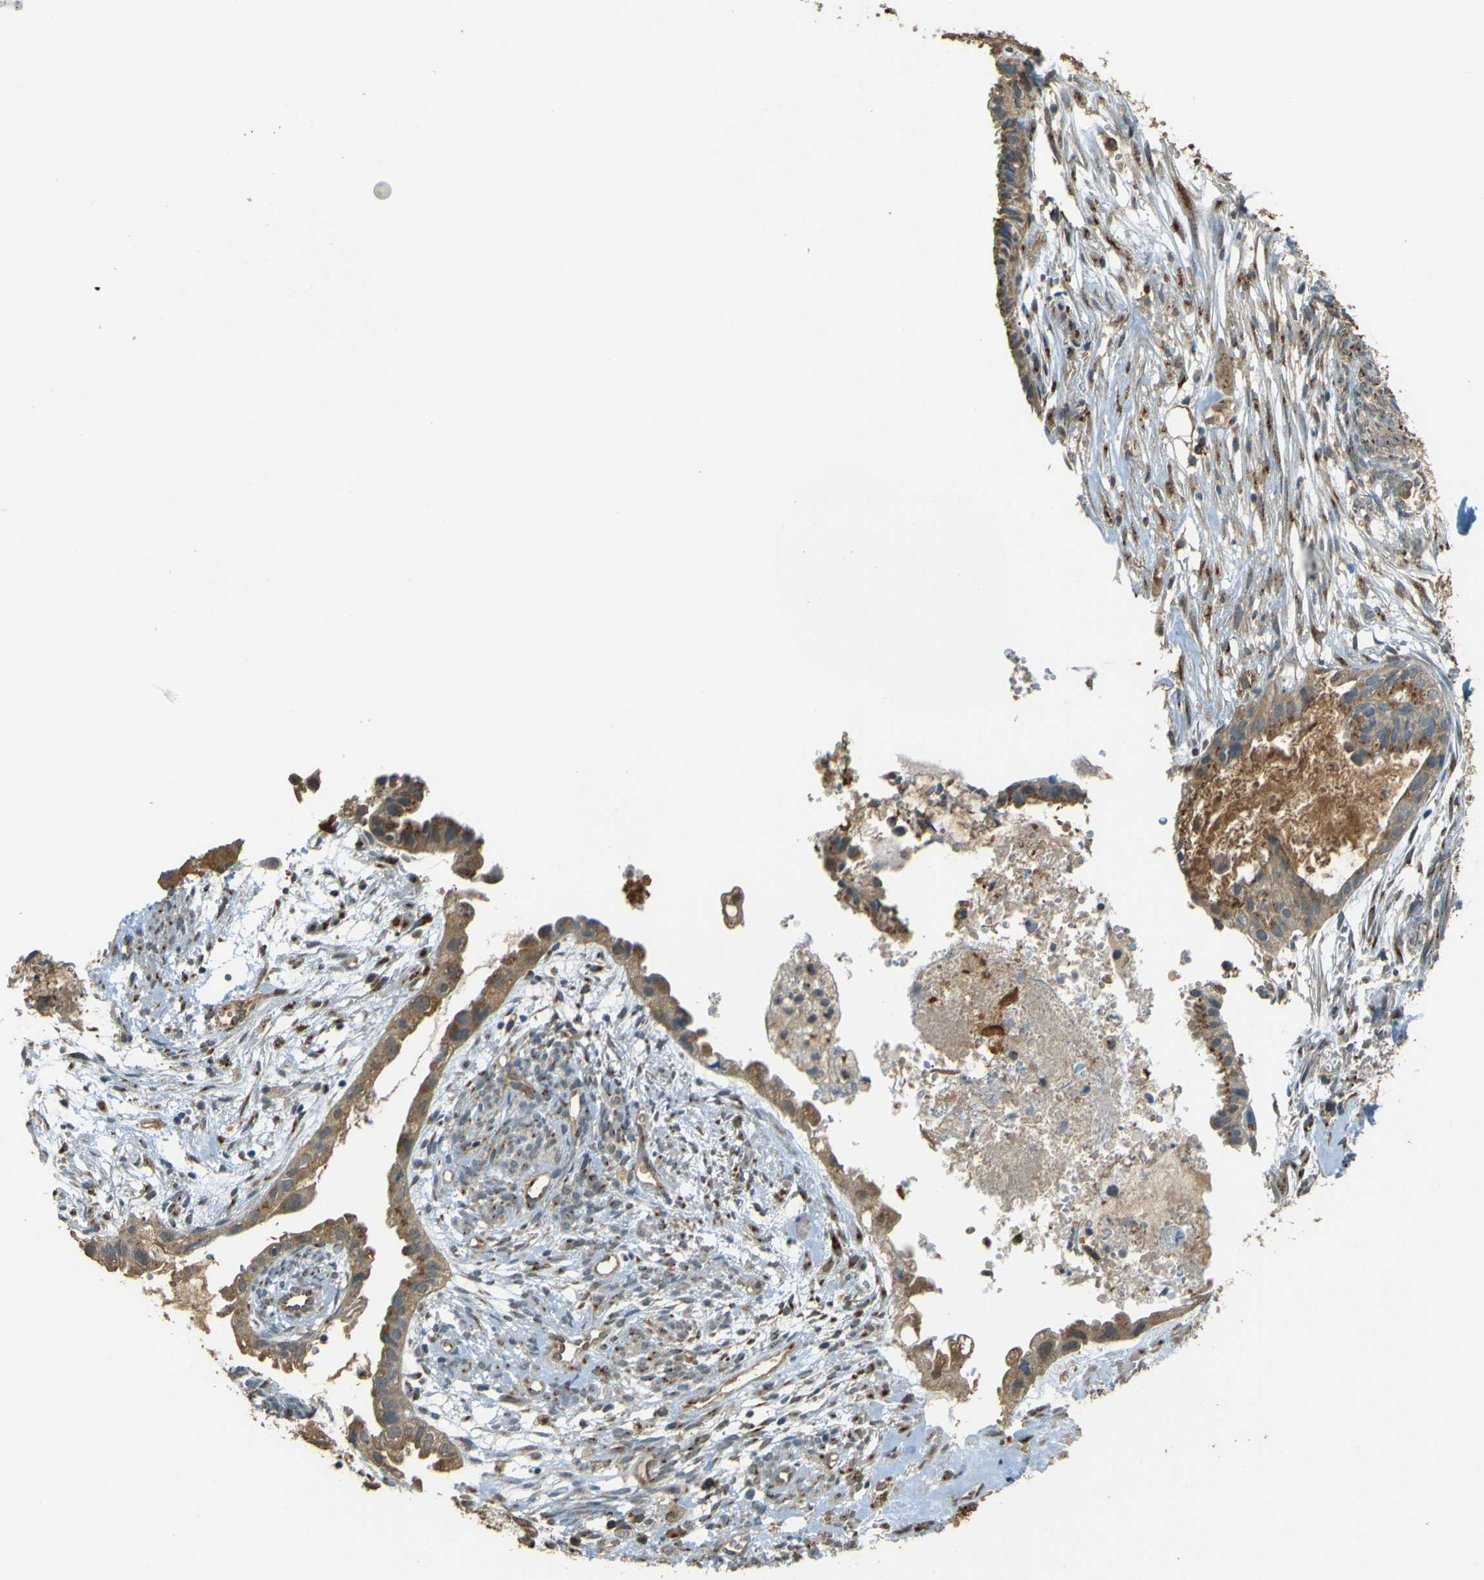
{"staining": {"intensity": "moderate", "quantity": ">75%", "location": "cytoplasmic/membranous"}, "tissue": "cervical cancer", "cell_type": "Tumor cells", "image_type": "cancer", "snomed": [{"axis": "morphology", "description": "Normal tissue, NOS"}, {"axis": "morphology", "description": "Adenocarcinoma, NOS"}, {"axis": "topography", "description": "Cervix"}, {"axis": "topography", "description": "Endometrium"}], "caption": "The immunohistochemical stain labels moderate cytoplasmic/membranous expression in tumor cells of cervical cancer (adenocarcinoma) tissue. (DAB (3,3'-diaminobenzidine) IHC with brightfield microscopy, high magnification).", "gene": "GOLGA1", "patient": {"sex": "female", "age": 86}}